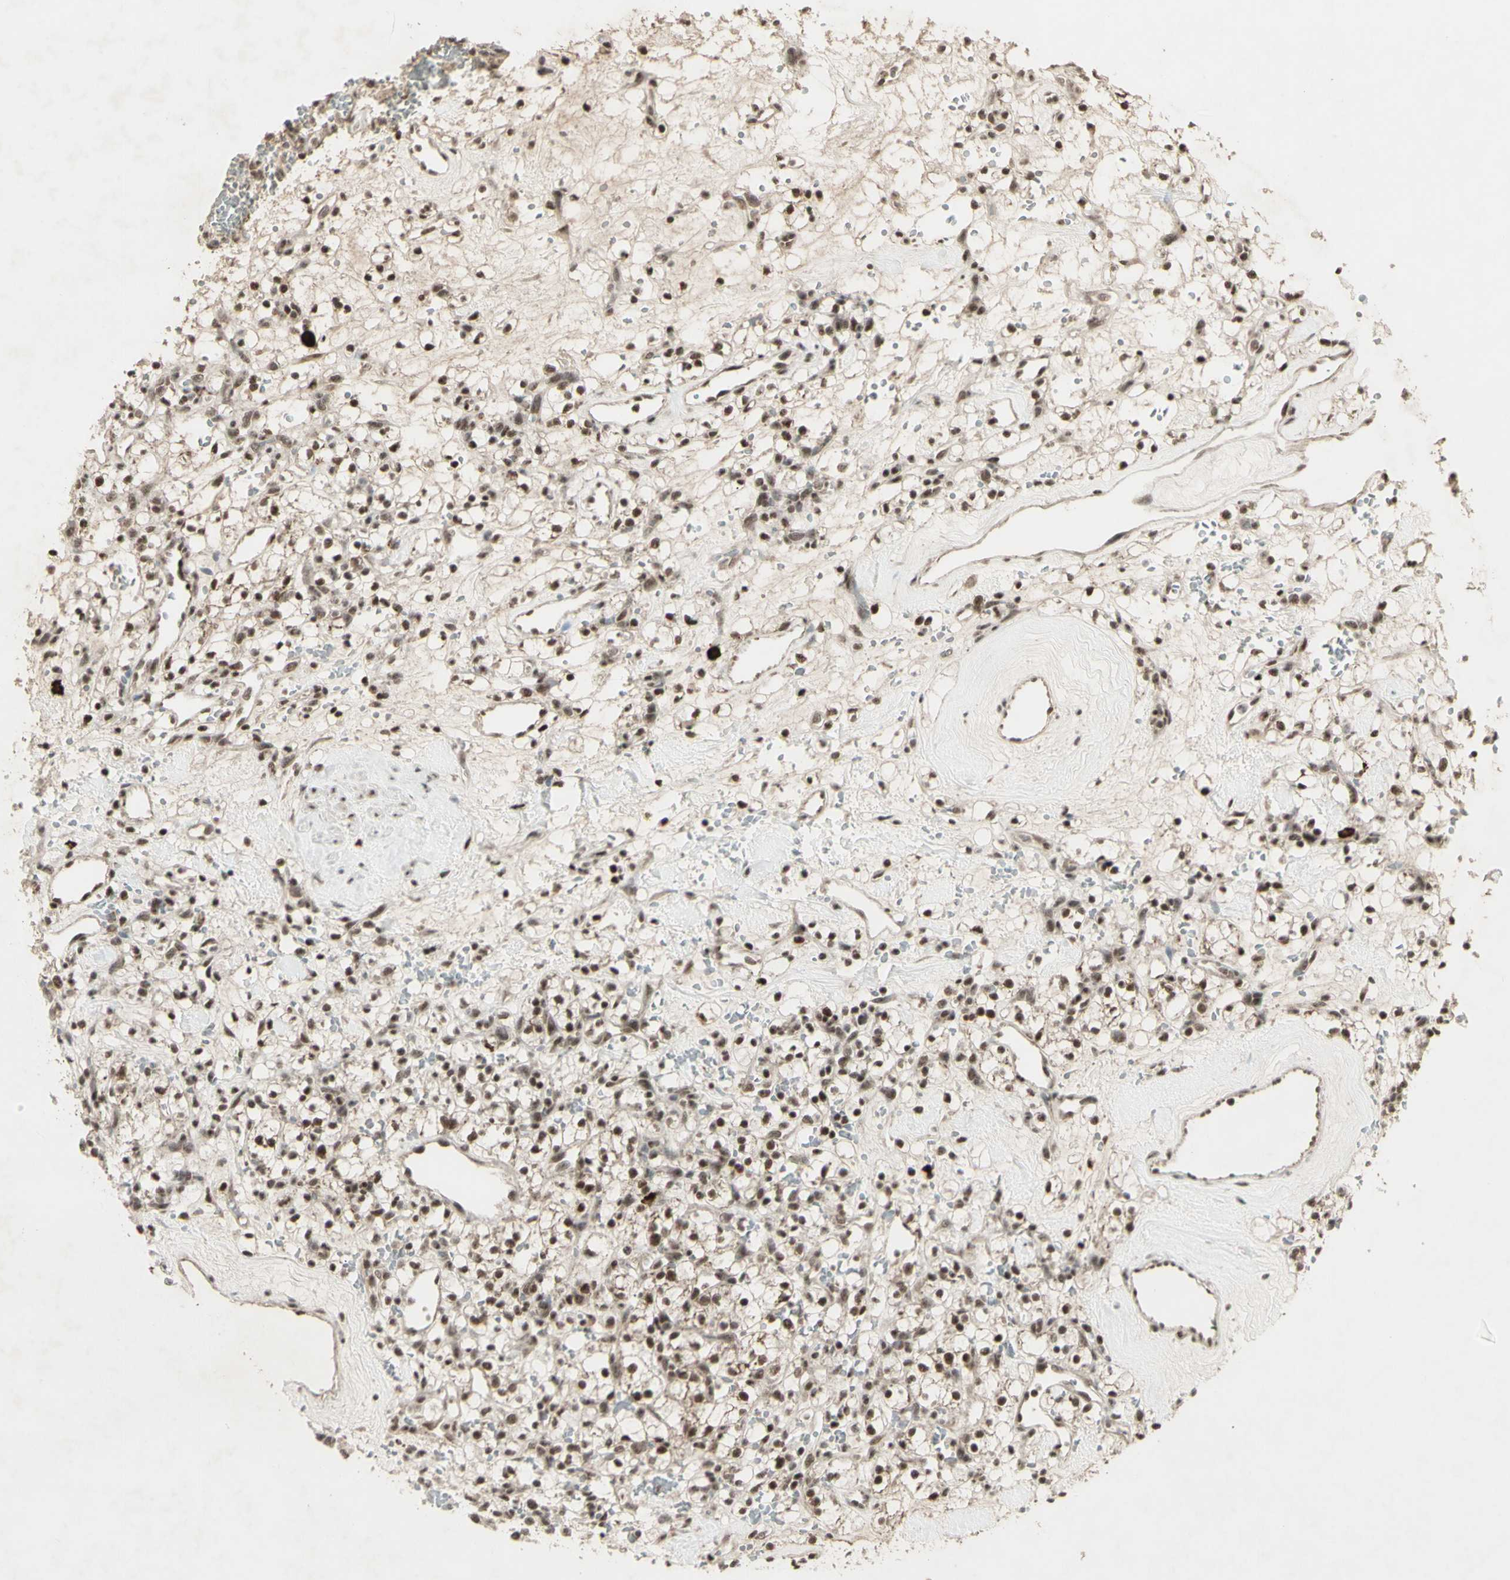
{"staining": {"intensity": "strong", "quantity": ">75%", "location": "cytoplasmic/membranous,nuclear"}, "tissue": "renal cancer", "cell_type": "Tumor cells", "image_type": "cancer", "snomed": [{"axis": "morphology", "description": "Adenocarcinoma, NOS"}, {"axis": "topography", "description": "Kidney"}], "caption": "Renal adenocarcinoma was stained to show a protein in brown. There is high levels of strong cytoplasmic/membranous and nuclear positivity in approximately >75% of tumor cells.", "gene": "CCNT1", "patient": {"sex": "female", "age": 60}}